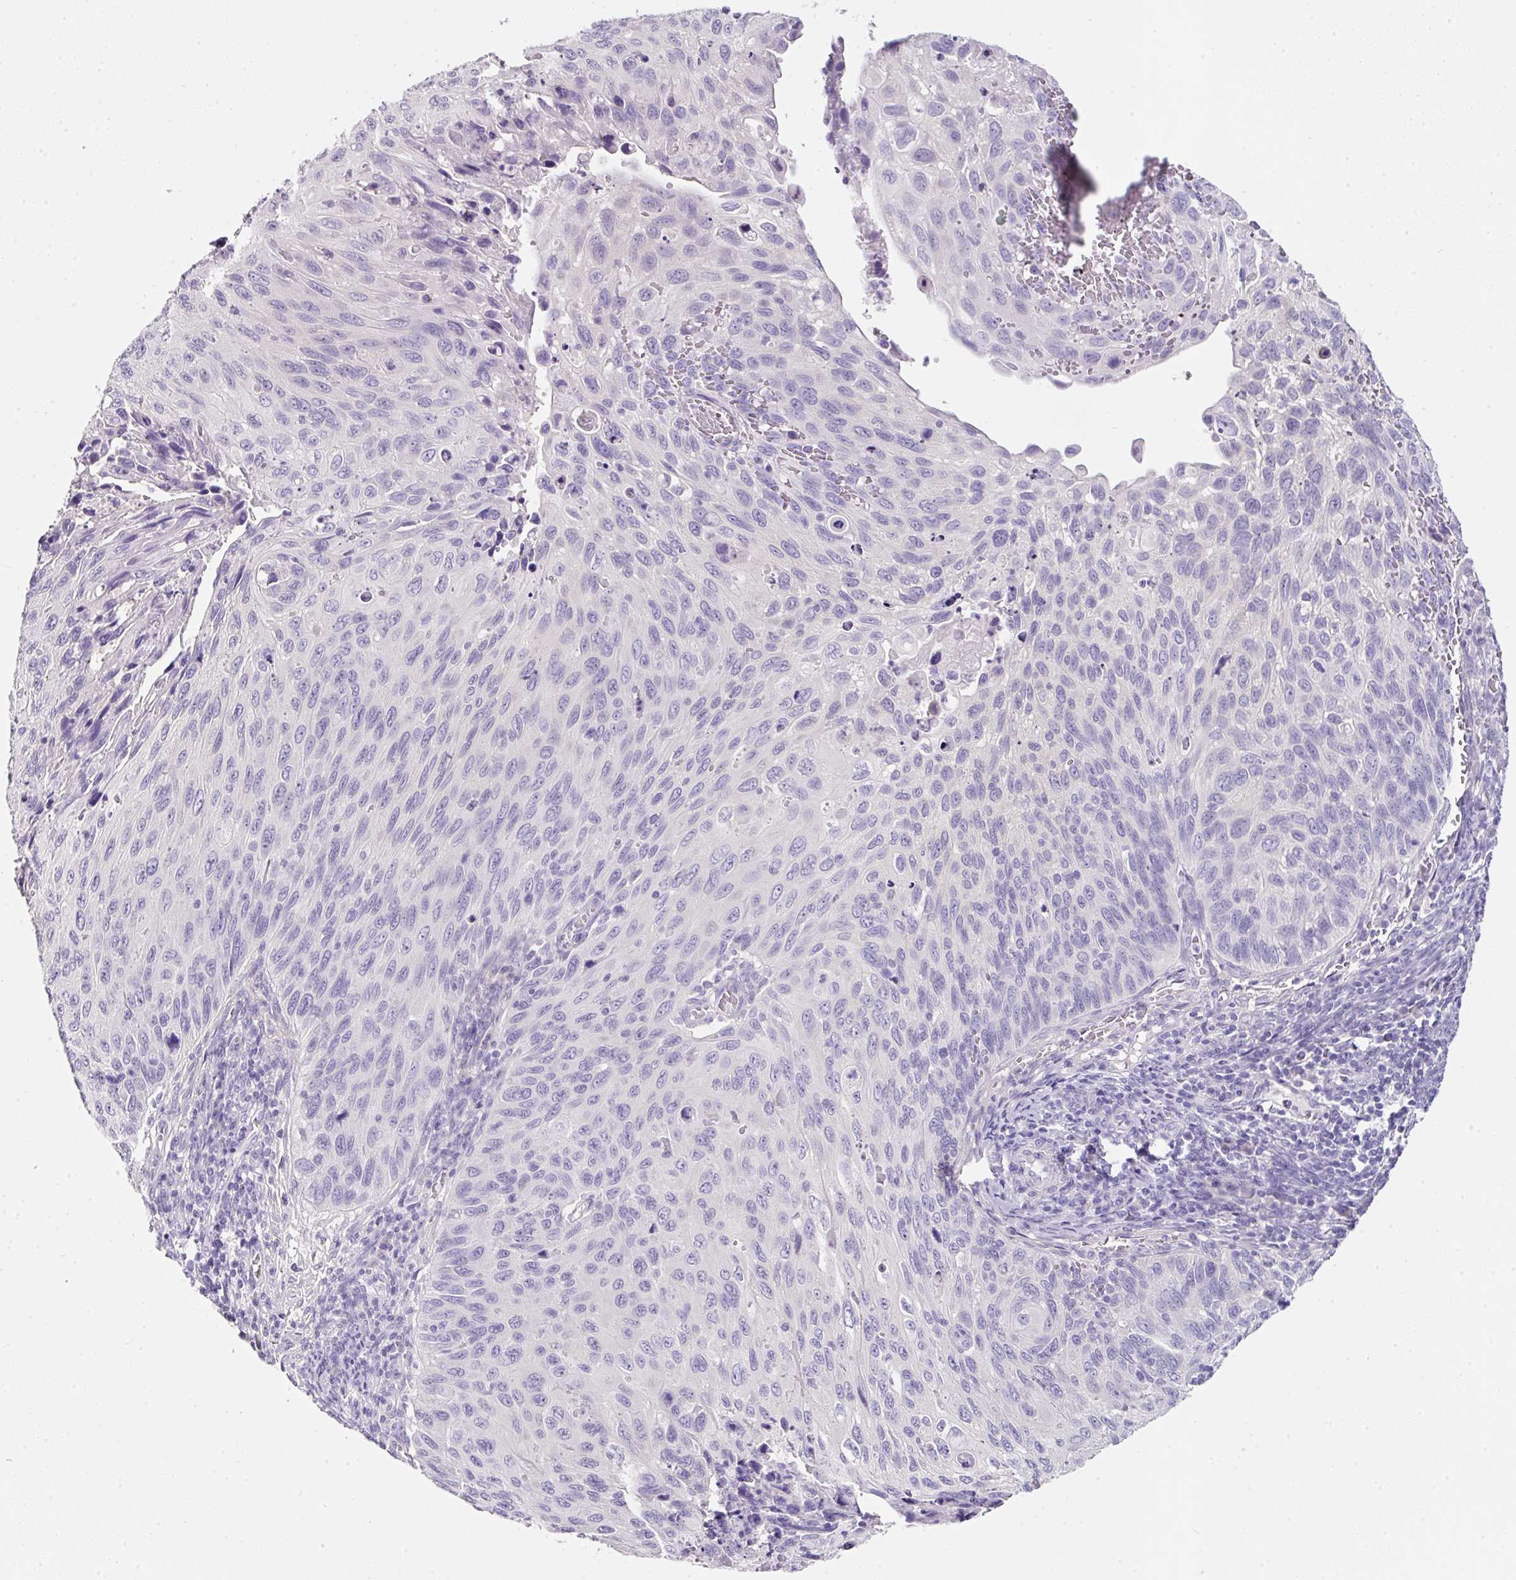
{"staining": {"intensity": "negative", "quantity": "none", "location": "none"}, "tissue": "cervical cancer", "cell_type": "Tumor cells", "image_type": "cancer", "snomed": [{"axis": "morphology", "description": "Squamous cell carcinoma, NOS"}, {"axis": "topography", "description": "Cervix"}], "caption": "High power microscopy photomicrograph of an immunohistochemistry (IHC) photomicrograph of cervical squamous cell carcinoma, revealing no significant staining in tumor cells. (DAB immunohistochemistry (IHC) visualized using brightfield microscopy, high magnification).", "gene": "SLC2A2", "patient": {"sex": "female", "age": 70}}